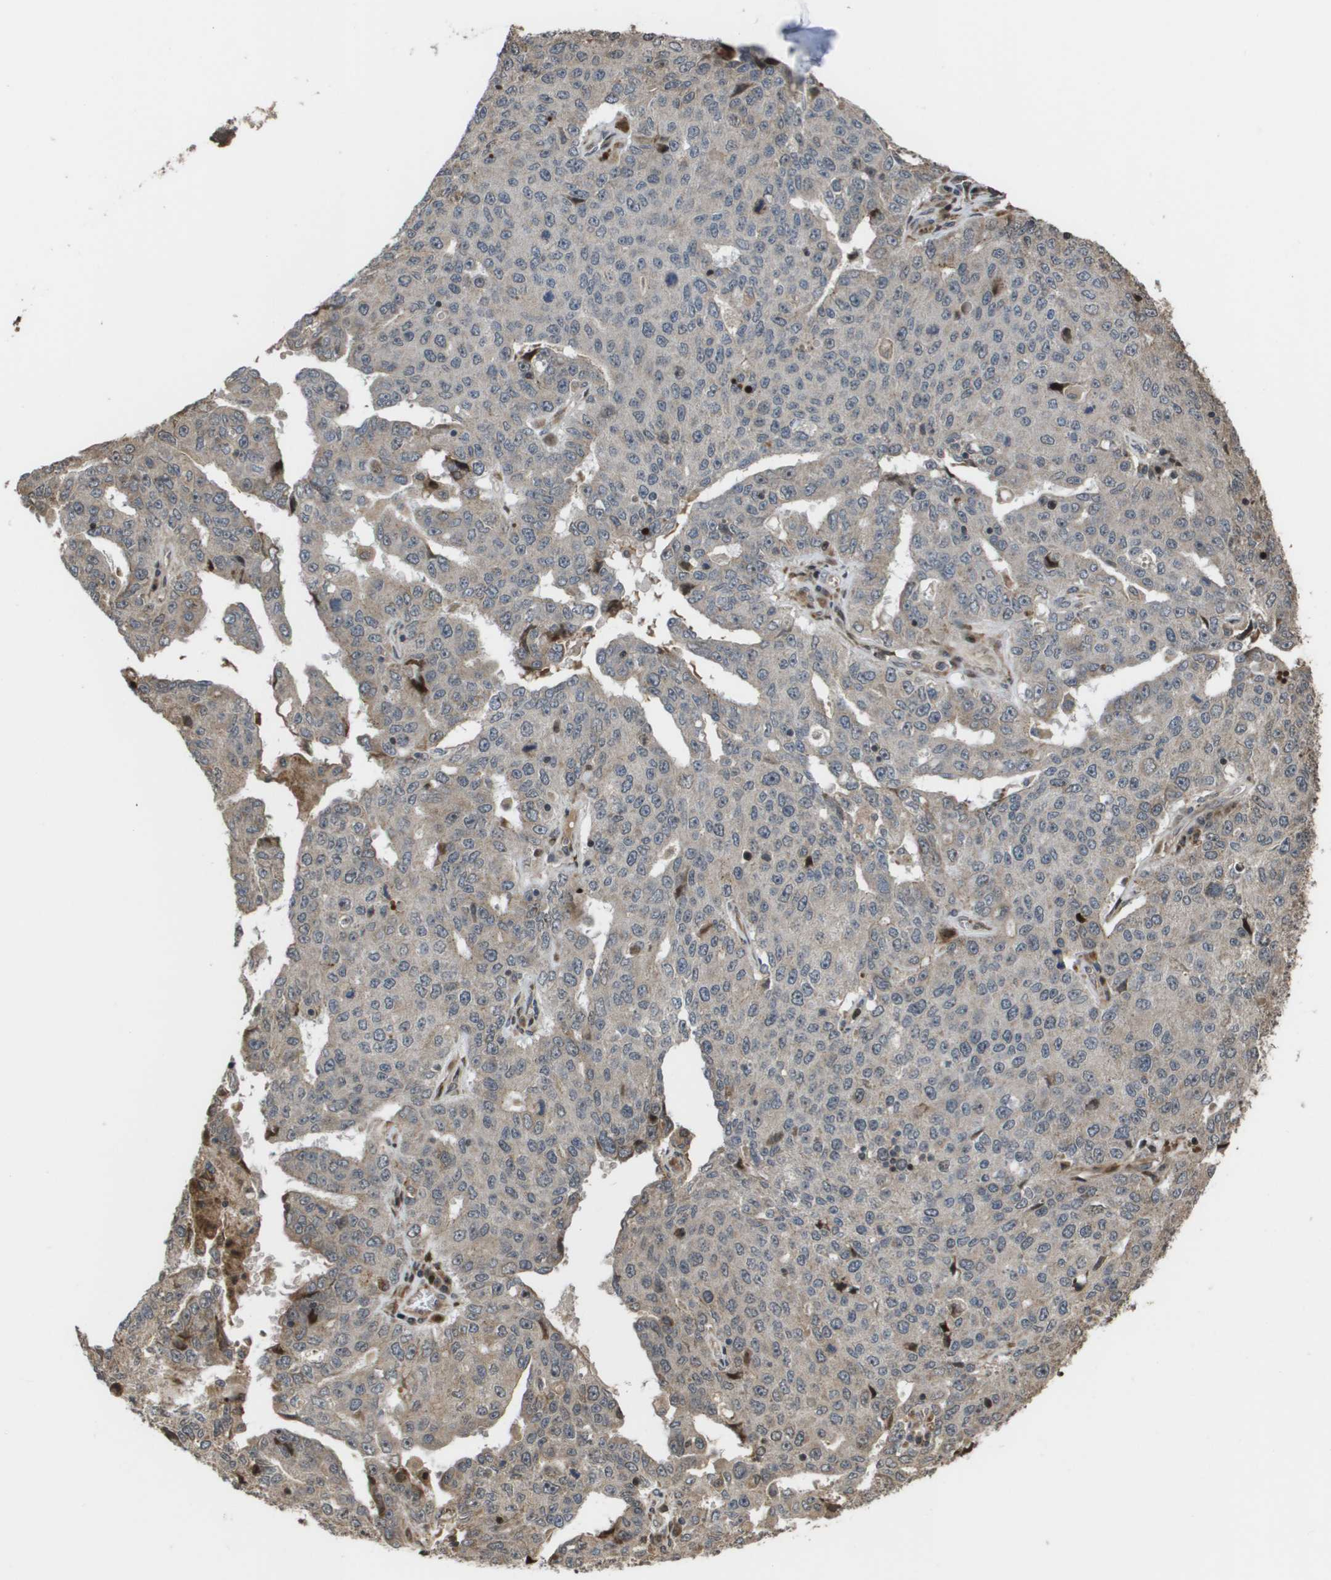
{"staining": {"intensity": "weak", "quantity": "<25%", "location": "cytoplasmic/membranous"}, "tissue": "ovarian cancer", "cell_type": "Tumor cells", "image_type": "cancer", "snomed": [{"axis": "morphology", "description": "Carcinoma, endometroid"}, {"axis": "topography", "description": "Ovary"}], "caption": "Immunohistochemistry (IHC) image of neoplastic tissue: endometroid carcinoma (ovarian) stained with DAB reveals no significant protein staining in tumor cells.", "gene": "AXIN2", "patient": {"sex": "female", "age": 62}}